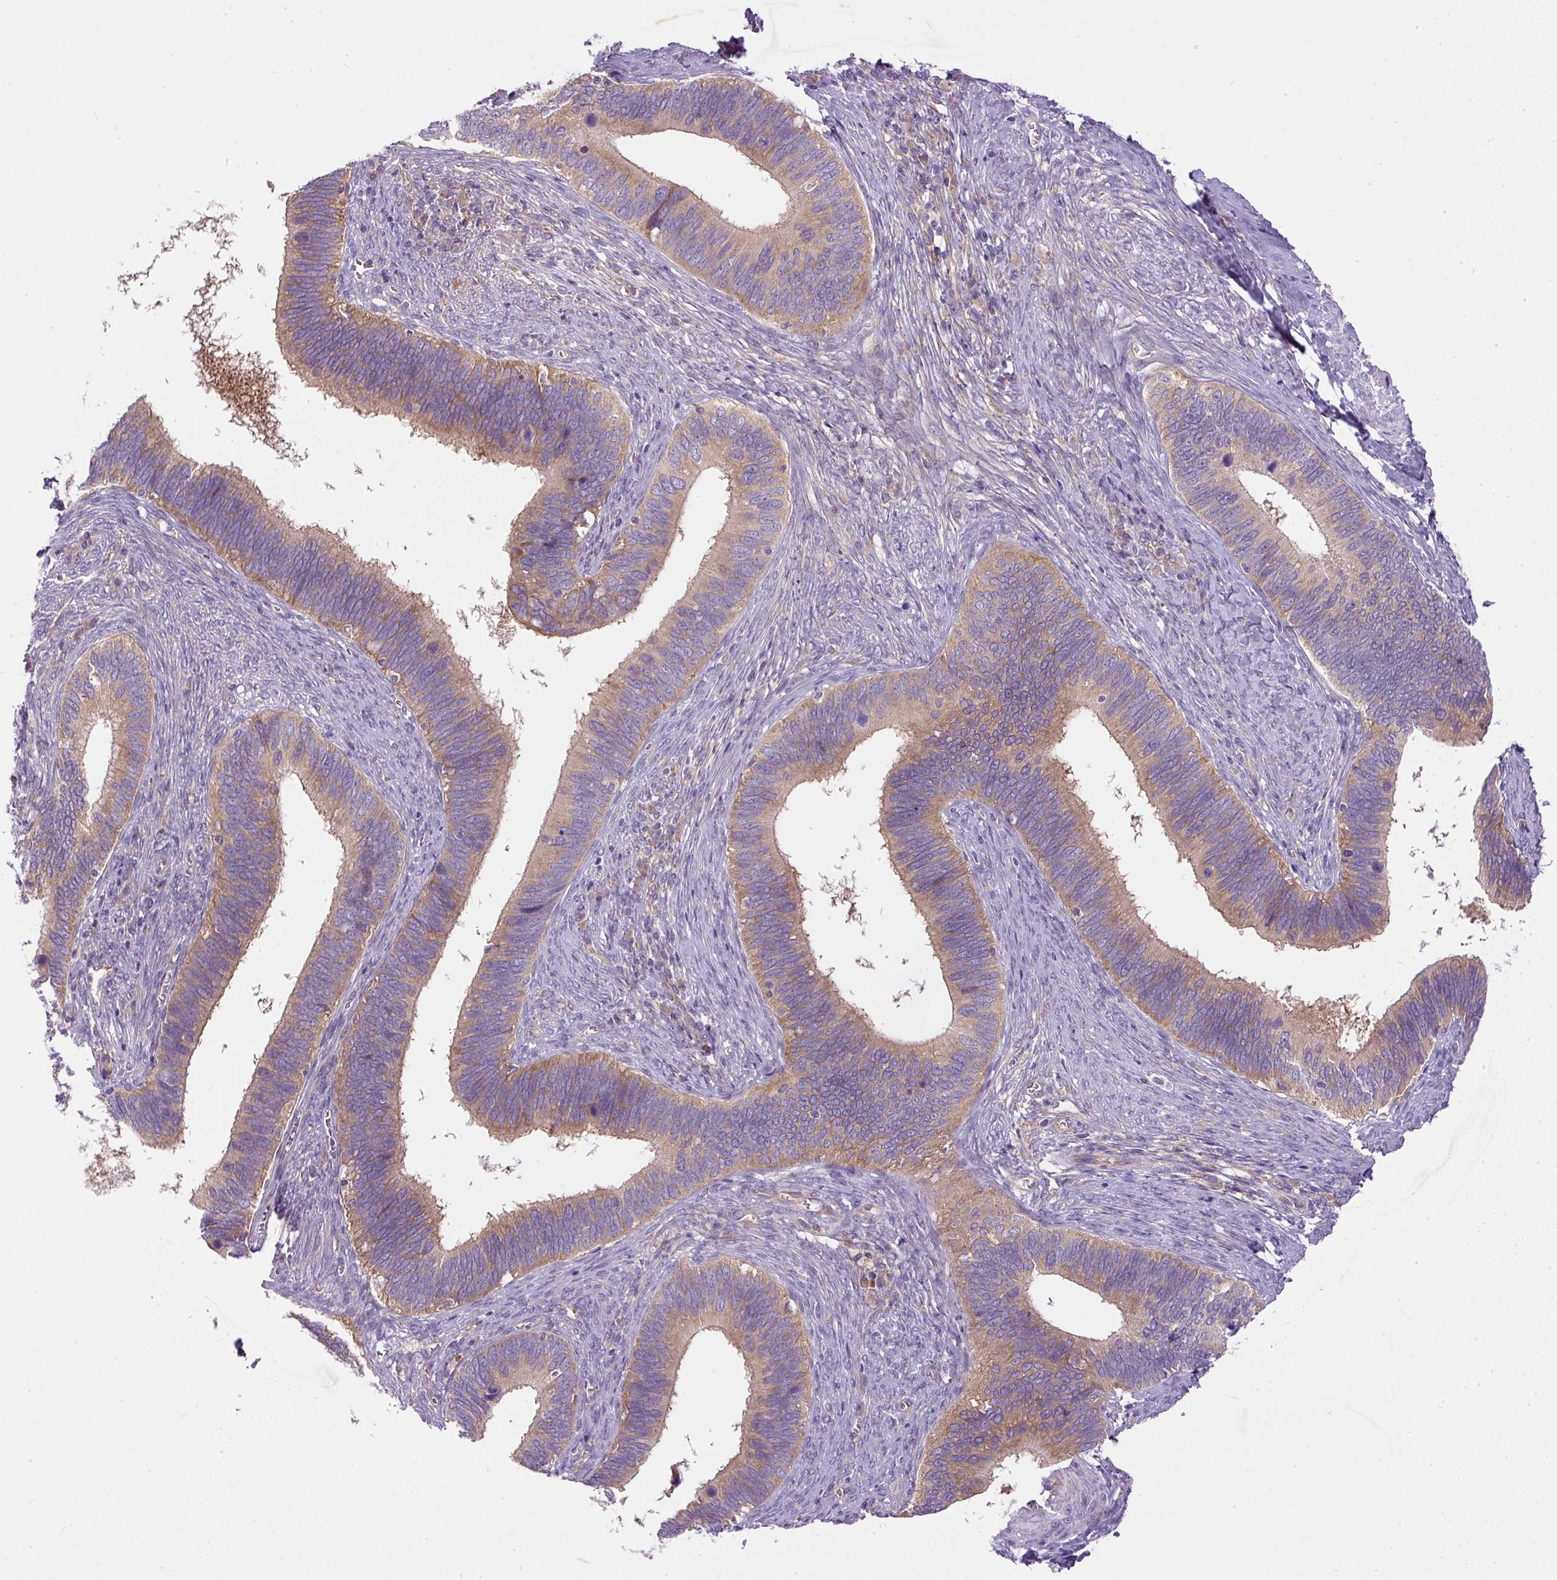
{"staining": {"intensity": "moderate", "quantity": ">75%", "location": "cytoplasmic/membranous"}, "tissue": "cervical cancer", "cell_type": "Tumor cells", "image_type": "cancer", "snomed": [{"axis": "morphology", "description": "Adenocarcinoma, NOS"}, {"axis": "topography", "description": "Cervix"}], "caption": "A high-resolution photomicrograph shows immunohistochemistry (IHC) staining of adenocarcinoma (cervical), which exhibits moderate cytoplasmic/membranous staining in approximately >75% of tumor cells.", "gene": "DAPK1", "patient": {"sex": "female", "age": 42}}